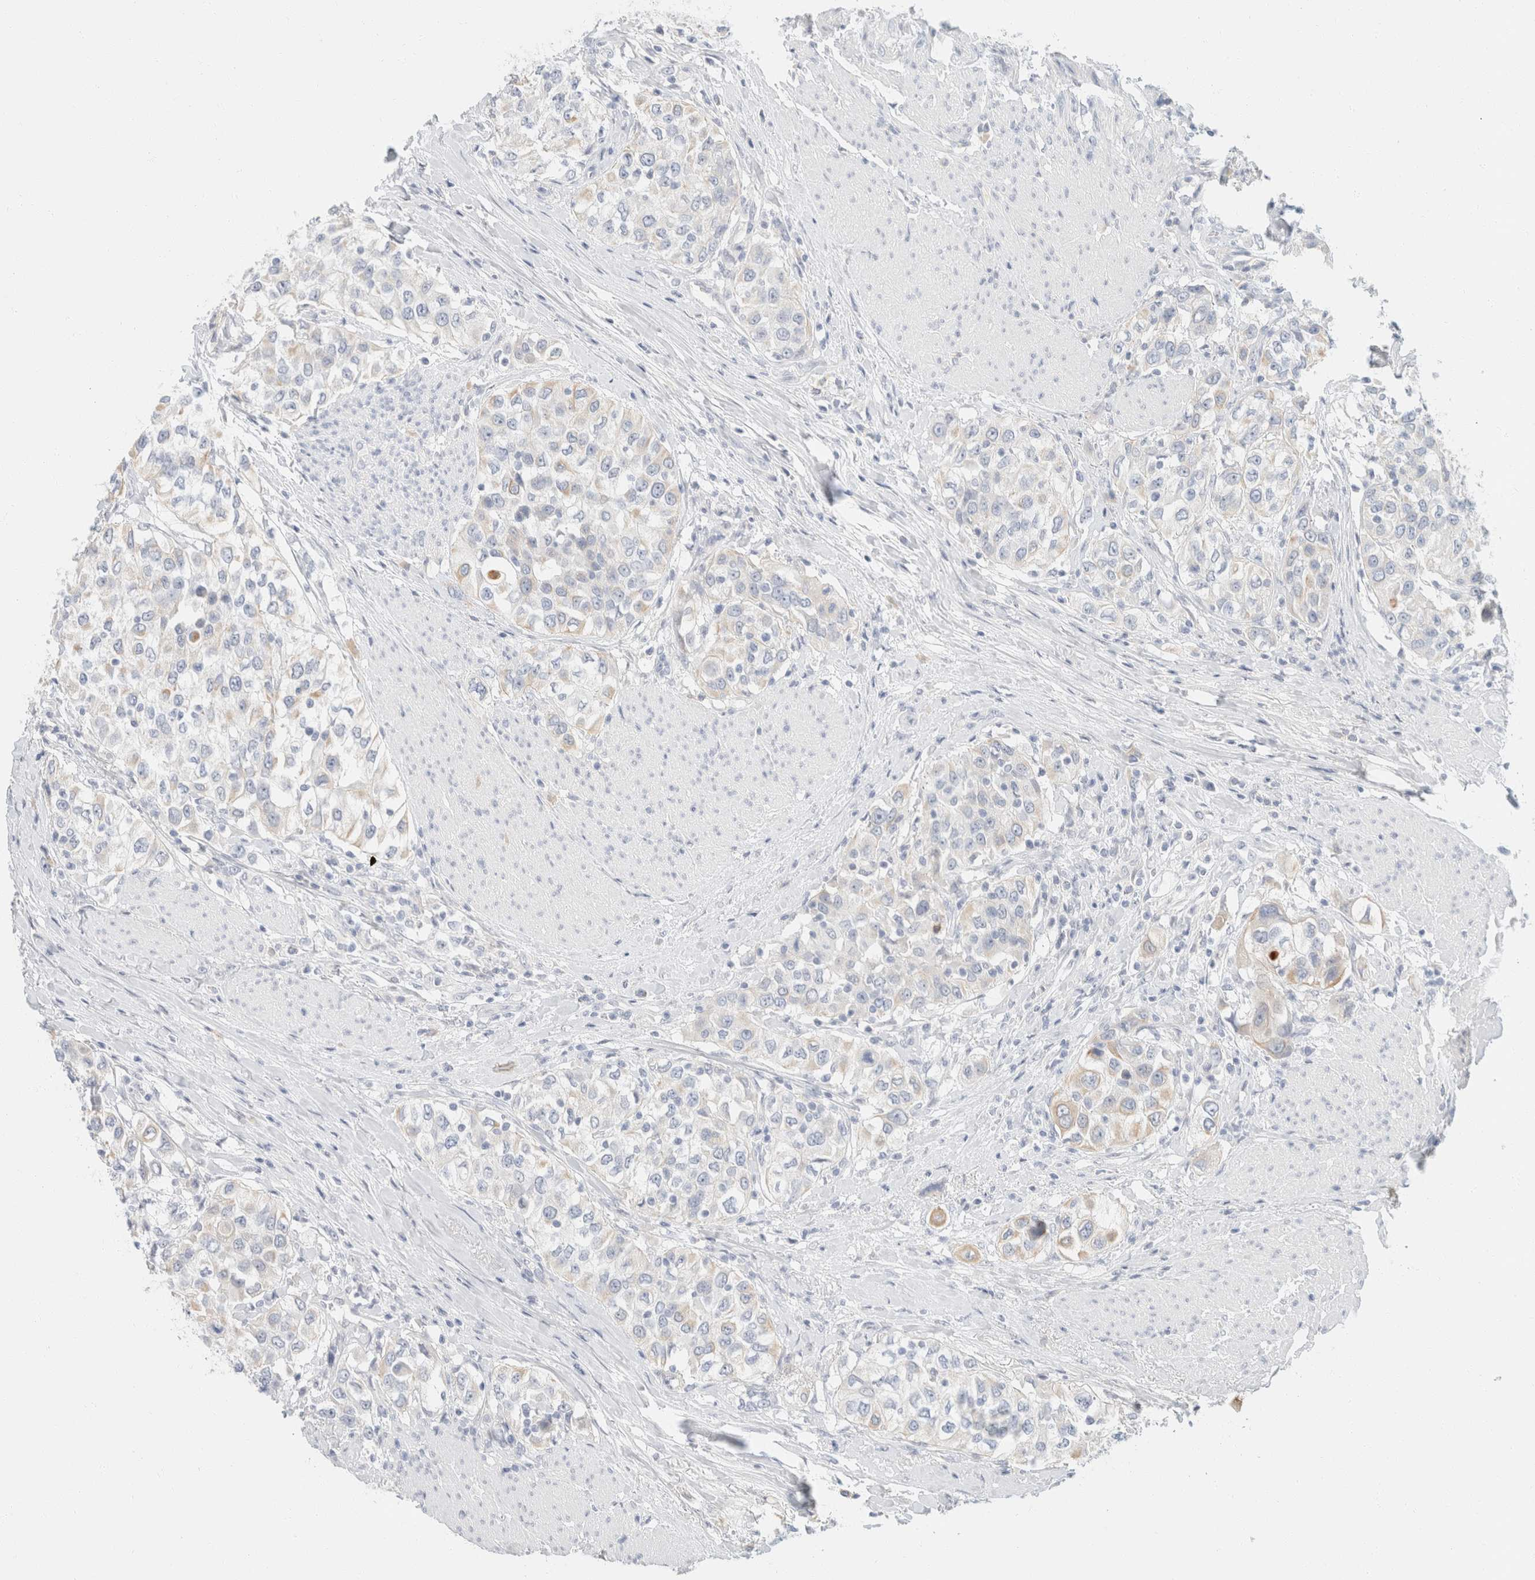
{"staining": {"intensity": "weak", "quantity": "<25%", "location": "cytoplasmic/membranous"}, "tissue": "urothelial cancer", "cell_type": "Tumor cells", "image_type": "cancer", "snomed": [{"axis": "morphology", "description": "Urothelial carcinoma, High grade"}, {"axis": "topography", "description": "Urinary bladder"}], "caption": "High-grade urothelial carcinoma was stained to show a protein in brown. There is no significant expression in tumor cells. (DAB immunohistochemistry (IHC), high magnification).", "gene": "KRT20", "patient": {"sex": "female", "age": 80}}